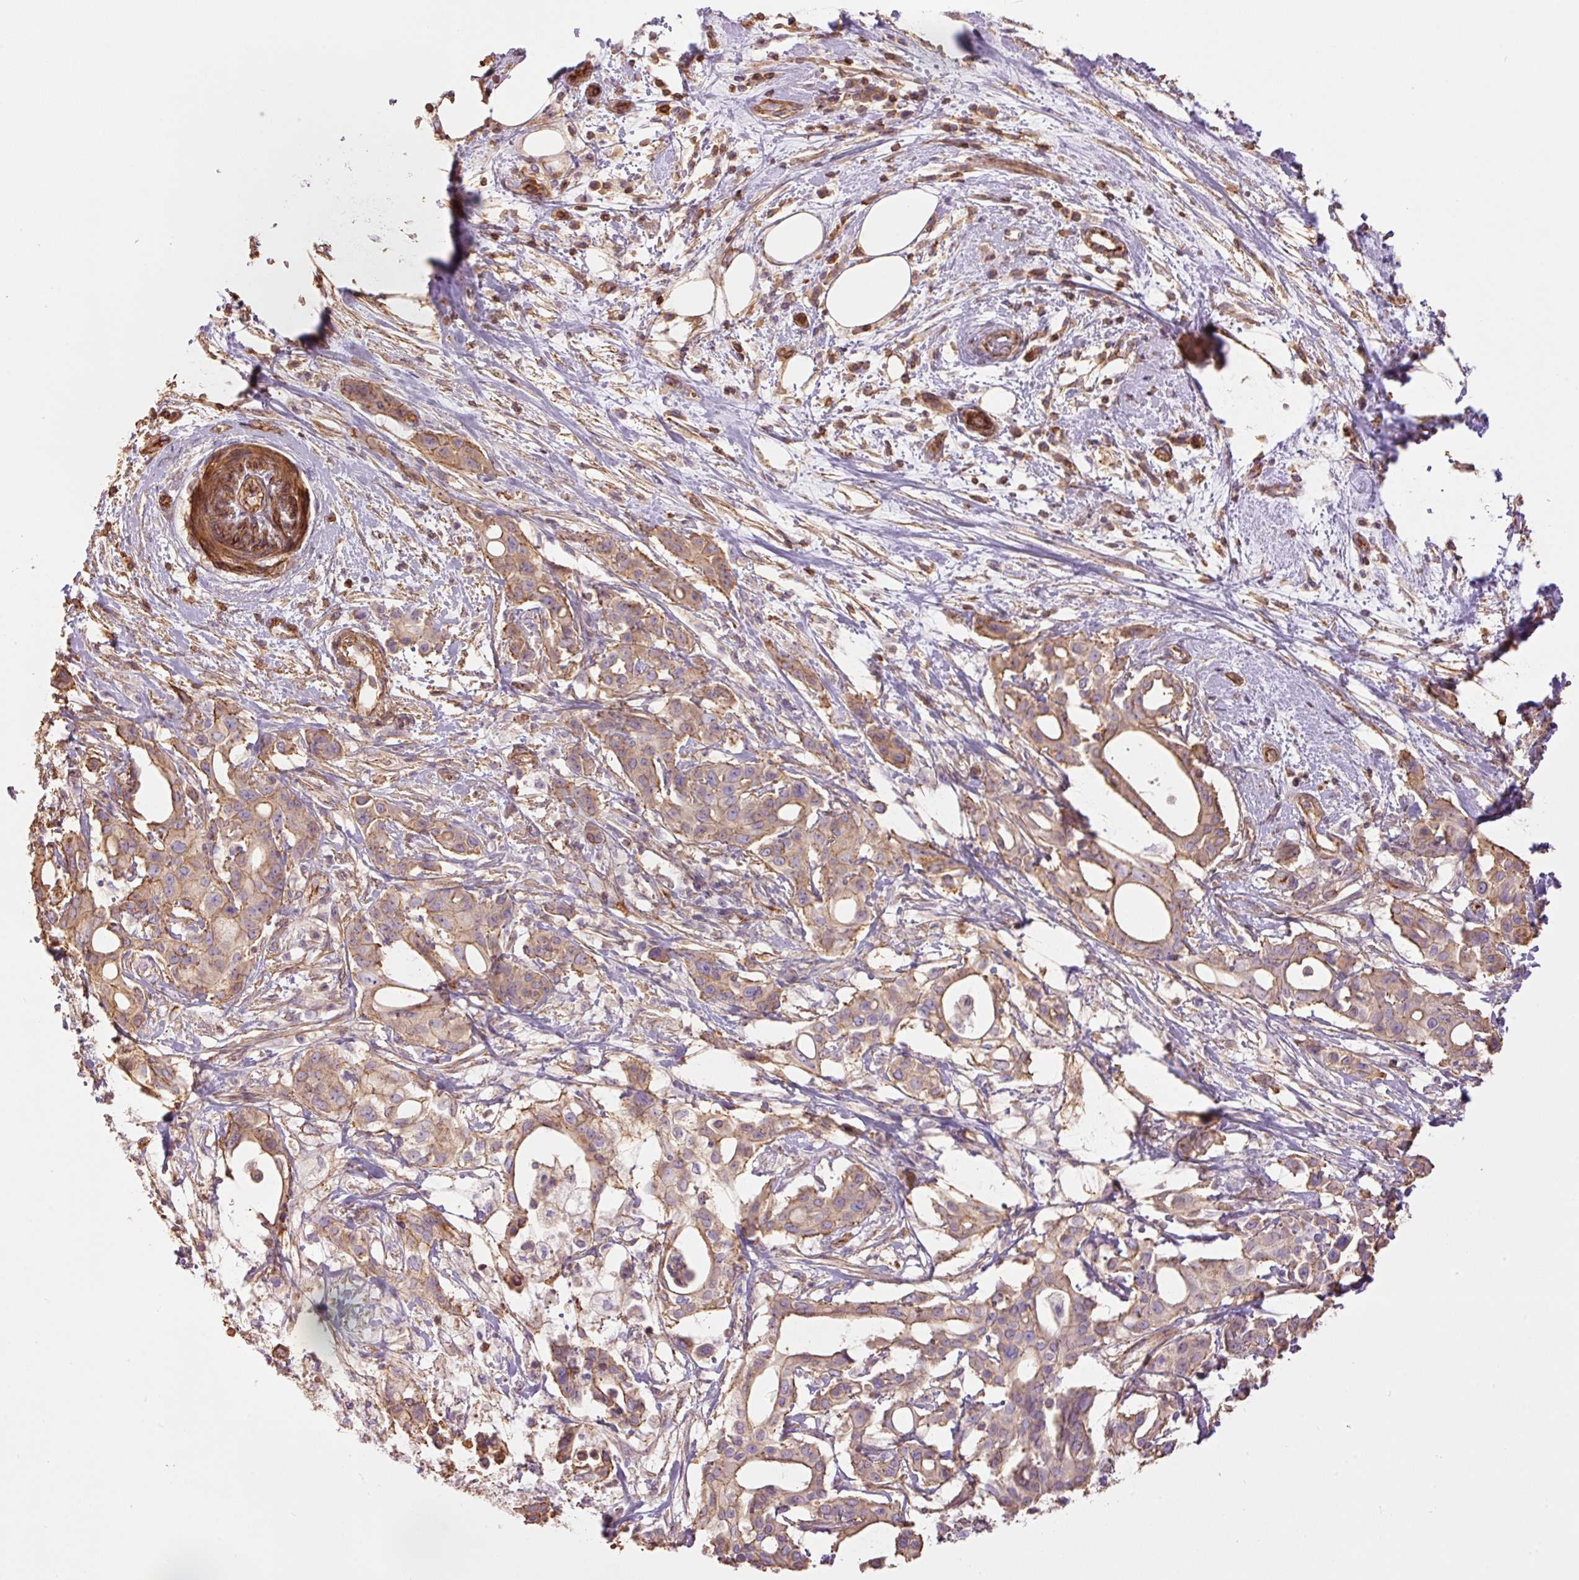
{"staining": {"intensity": "weak", "quantity": ">75%", "location": "cytoplasmic/membranous"}, "tissue": "pancreatic cancer", "cell_type": "Tumor cells", "image_type": "cancer", "snomed": [{"axis": "morphology", "description": "Adenocarcinoma, NOS"}, {"axis": "topography", "description": "Pancreas"}], "caption": "Immunohistochemistry of pancreatic cancer (adenocarcinoma) displays low levels of weak cytoplasmic/membranous positivity in about >75% of tumor cells.", "gene": "PPP1R1B", "patient": {"sex": "female", "age": 68}}